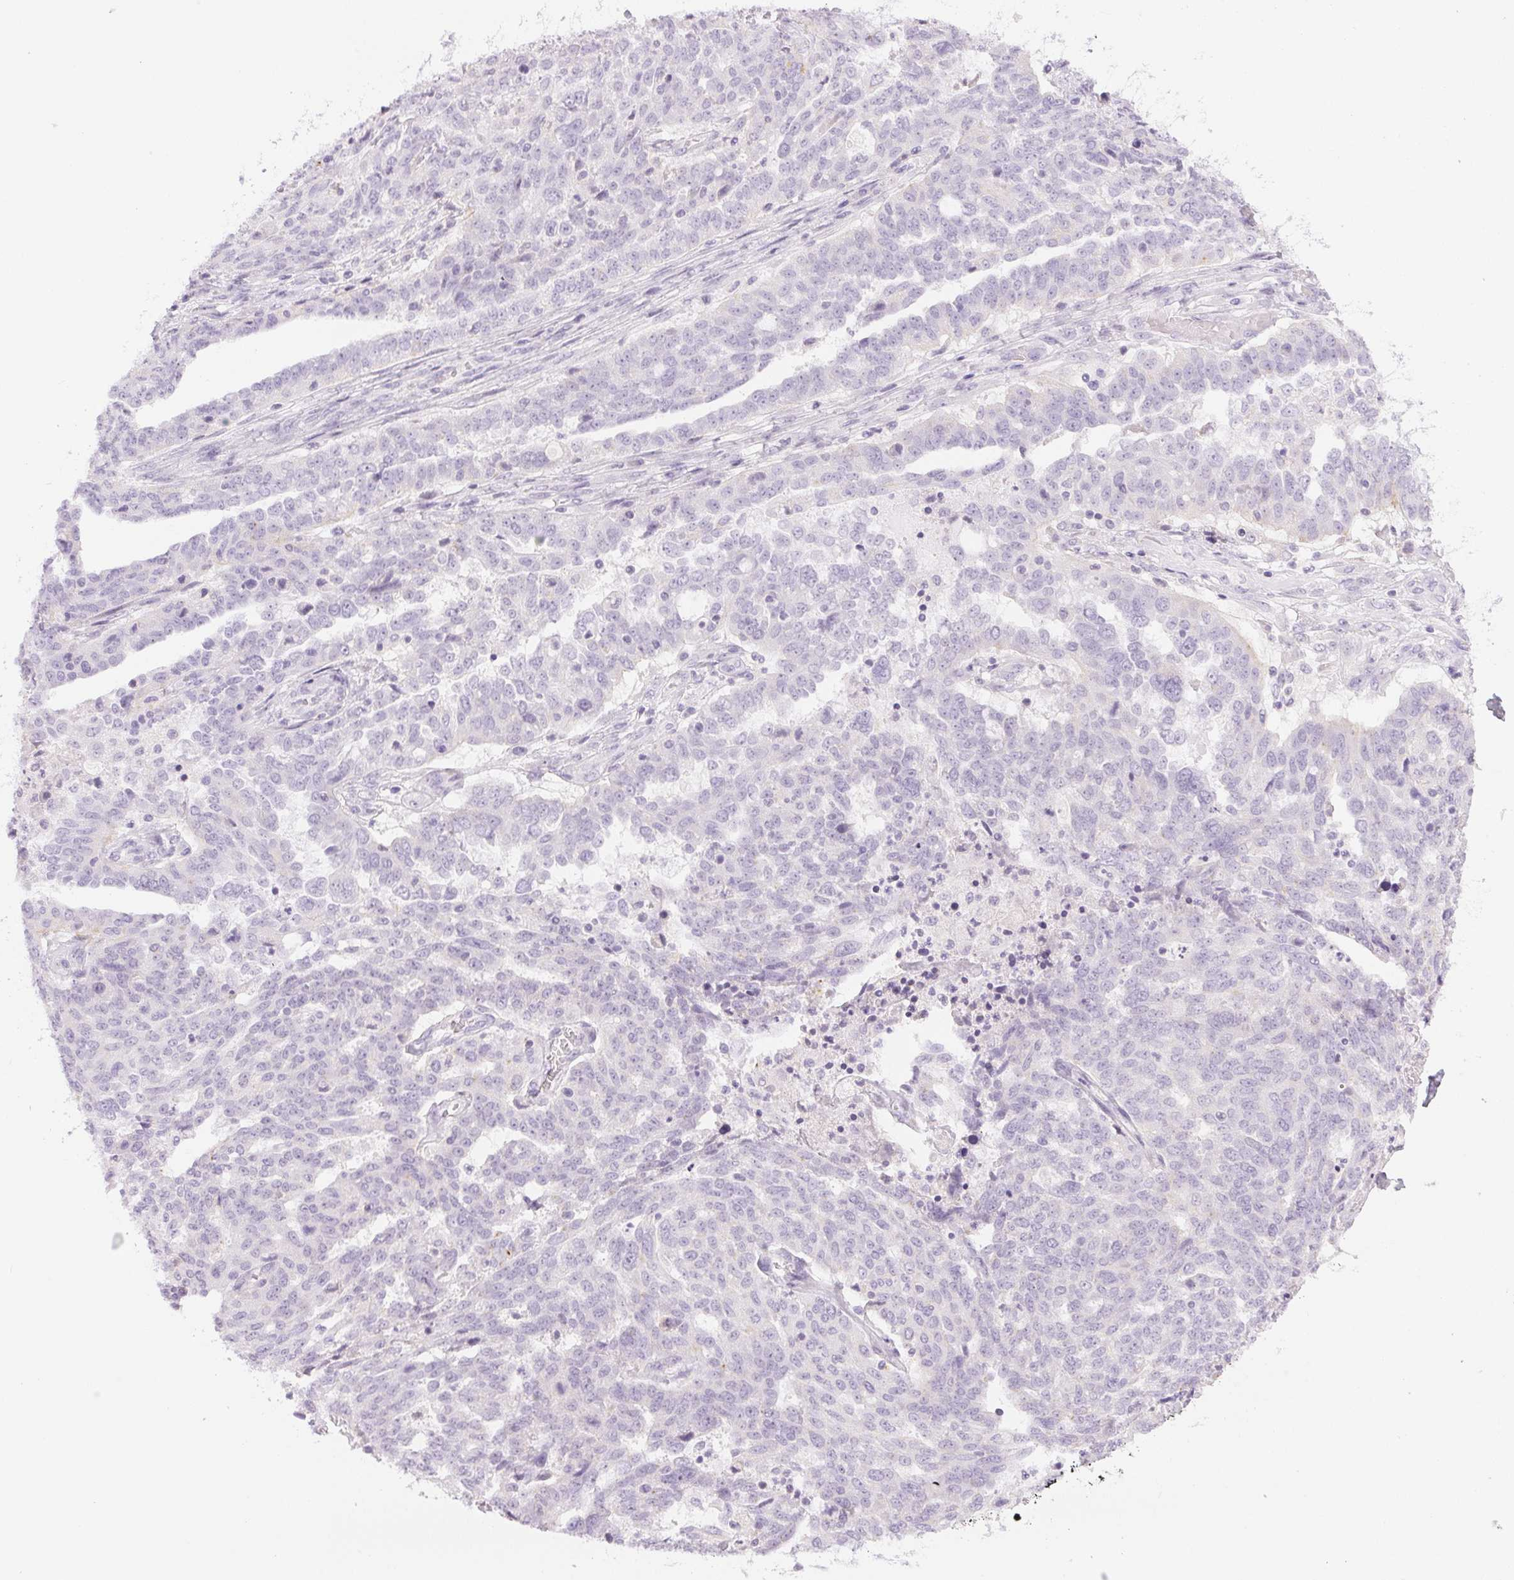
{"staining": {"intensity": "negative", "quantity": "none", "location": "none"}, "tissue": "ovarian cancer", "cell_type": "Tumor cells", "image_type": "cancer", "snomed": [{"axis": "morphology", "description": "Cystadenocarcinoma, serous, NOS"}, {"axis": "topography", "description": "Ovary"}], "caption": "Tumor cells show no significant expression in ovarian cancer (serous cystadenocarcinoma). The staining was performed using DAB (3,3'-diaminobenzidine) to visualize the protein expression in brown, while the nuclei were stained in blue with hematoxylin (Magnification: 20x).", "gene": "SLC5A2", "patient": {"sex": "female", "age": 67}}